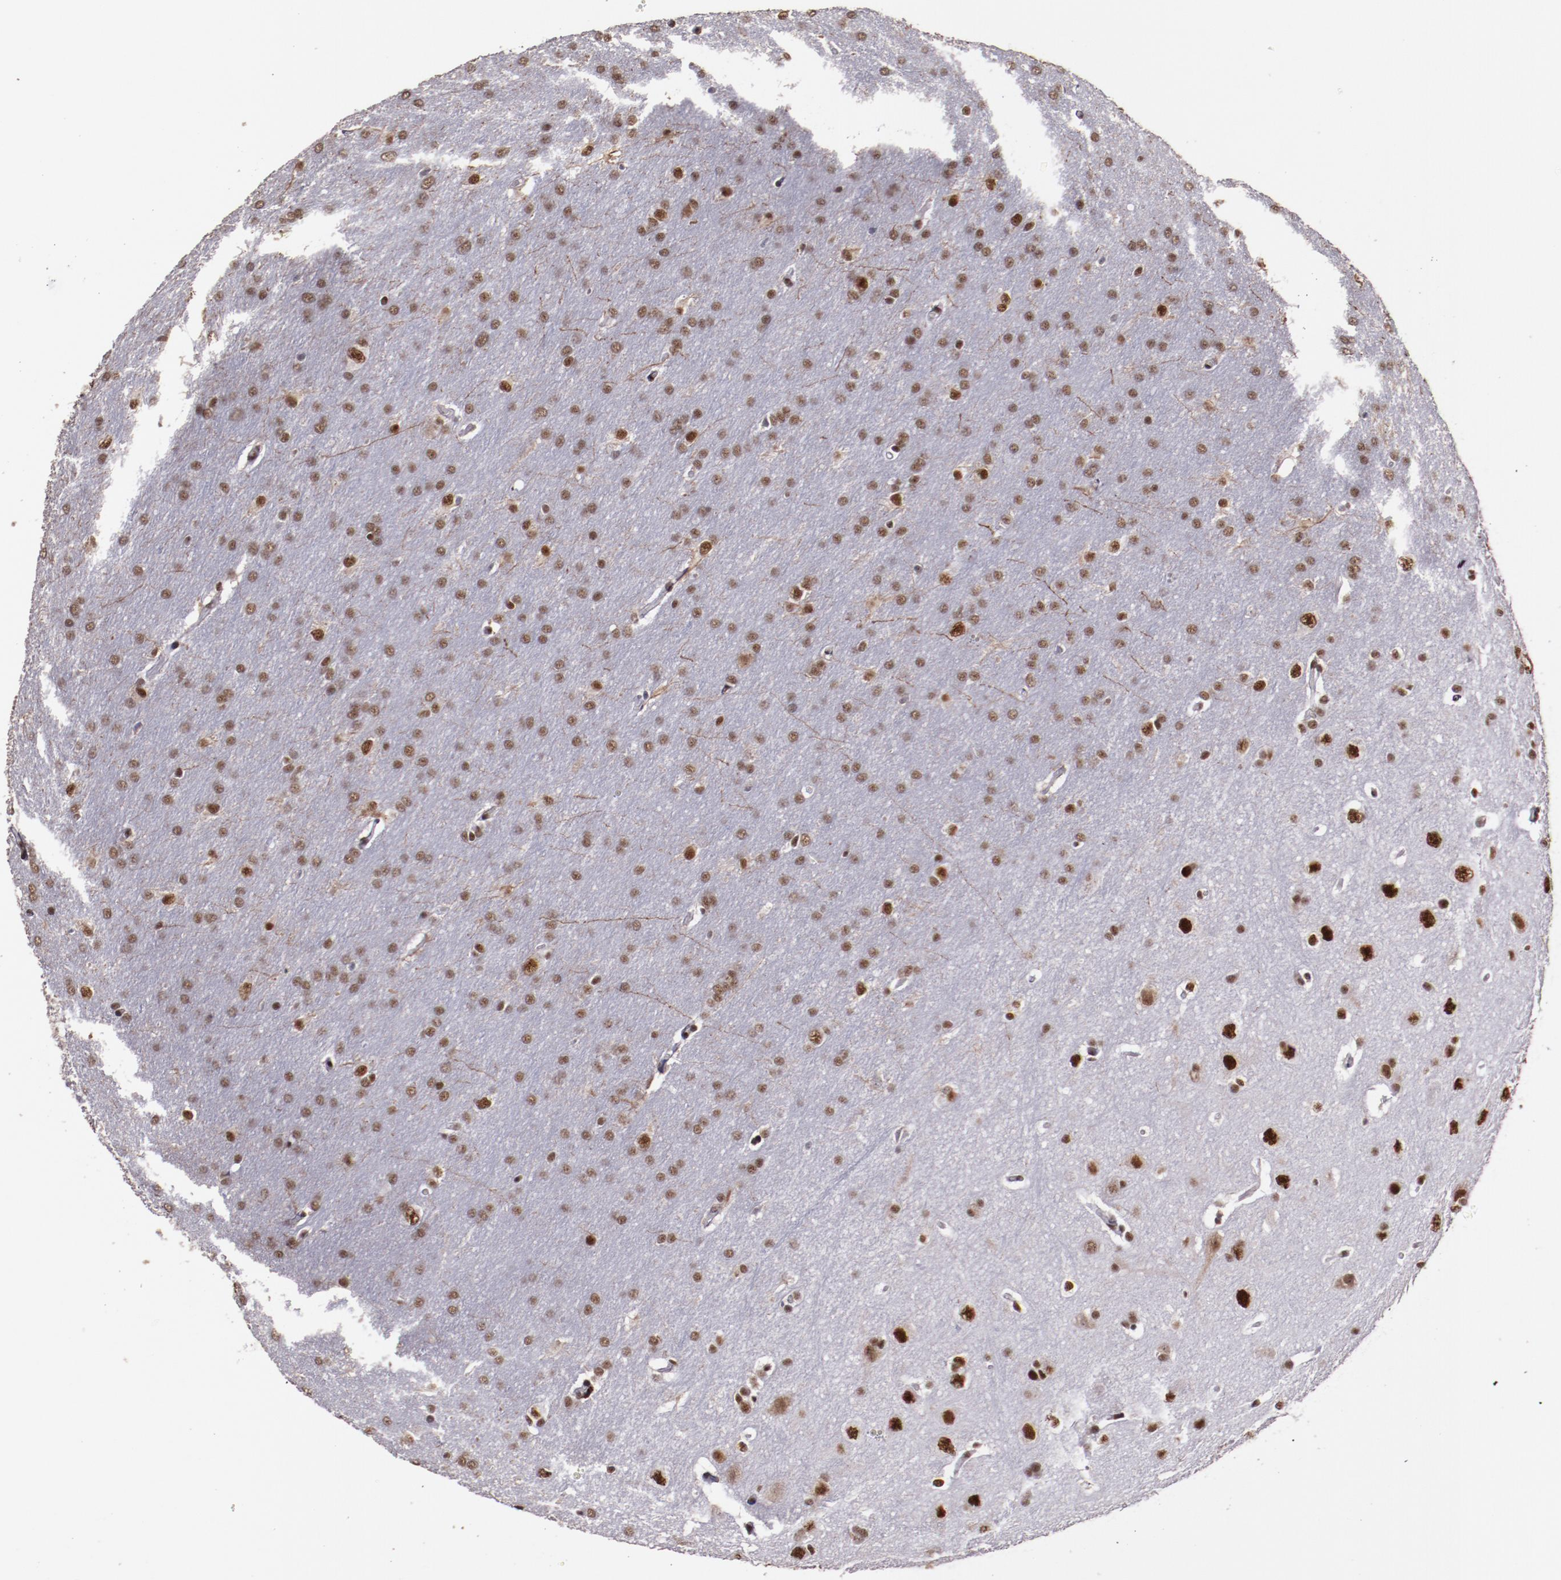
{"staining": {"intensity": "weak", "quantity": ">75%", "location": "nuclear"}, "tissue": "glioma", "cell_type": "Tumor cells", "image_type": "cancer", "snomed": [{"axis": "morphology", "description": "Glioma, malignant, Low grade"}, {"axis": "topography", "description": "Brain"}], "caption": "A histopathology image of glioma stained for a protein shows weak nuclear brown staining in tumor cells.", "gene": "PPP4R3A", "patient": {"sex": "female", "age": 32}}